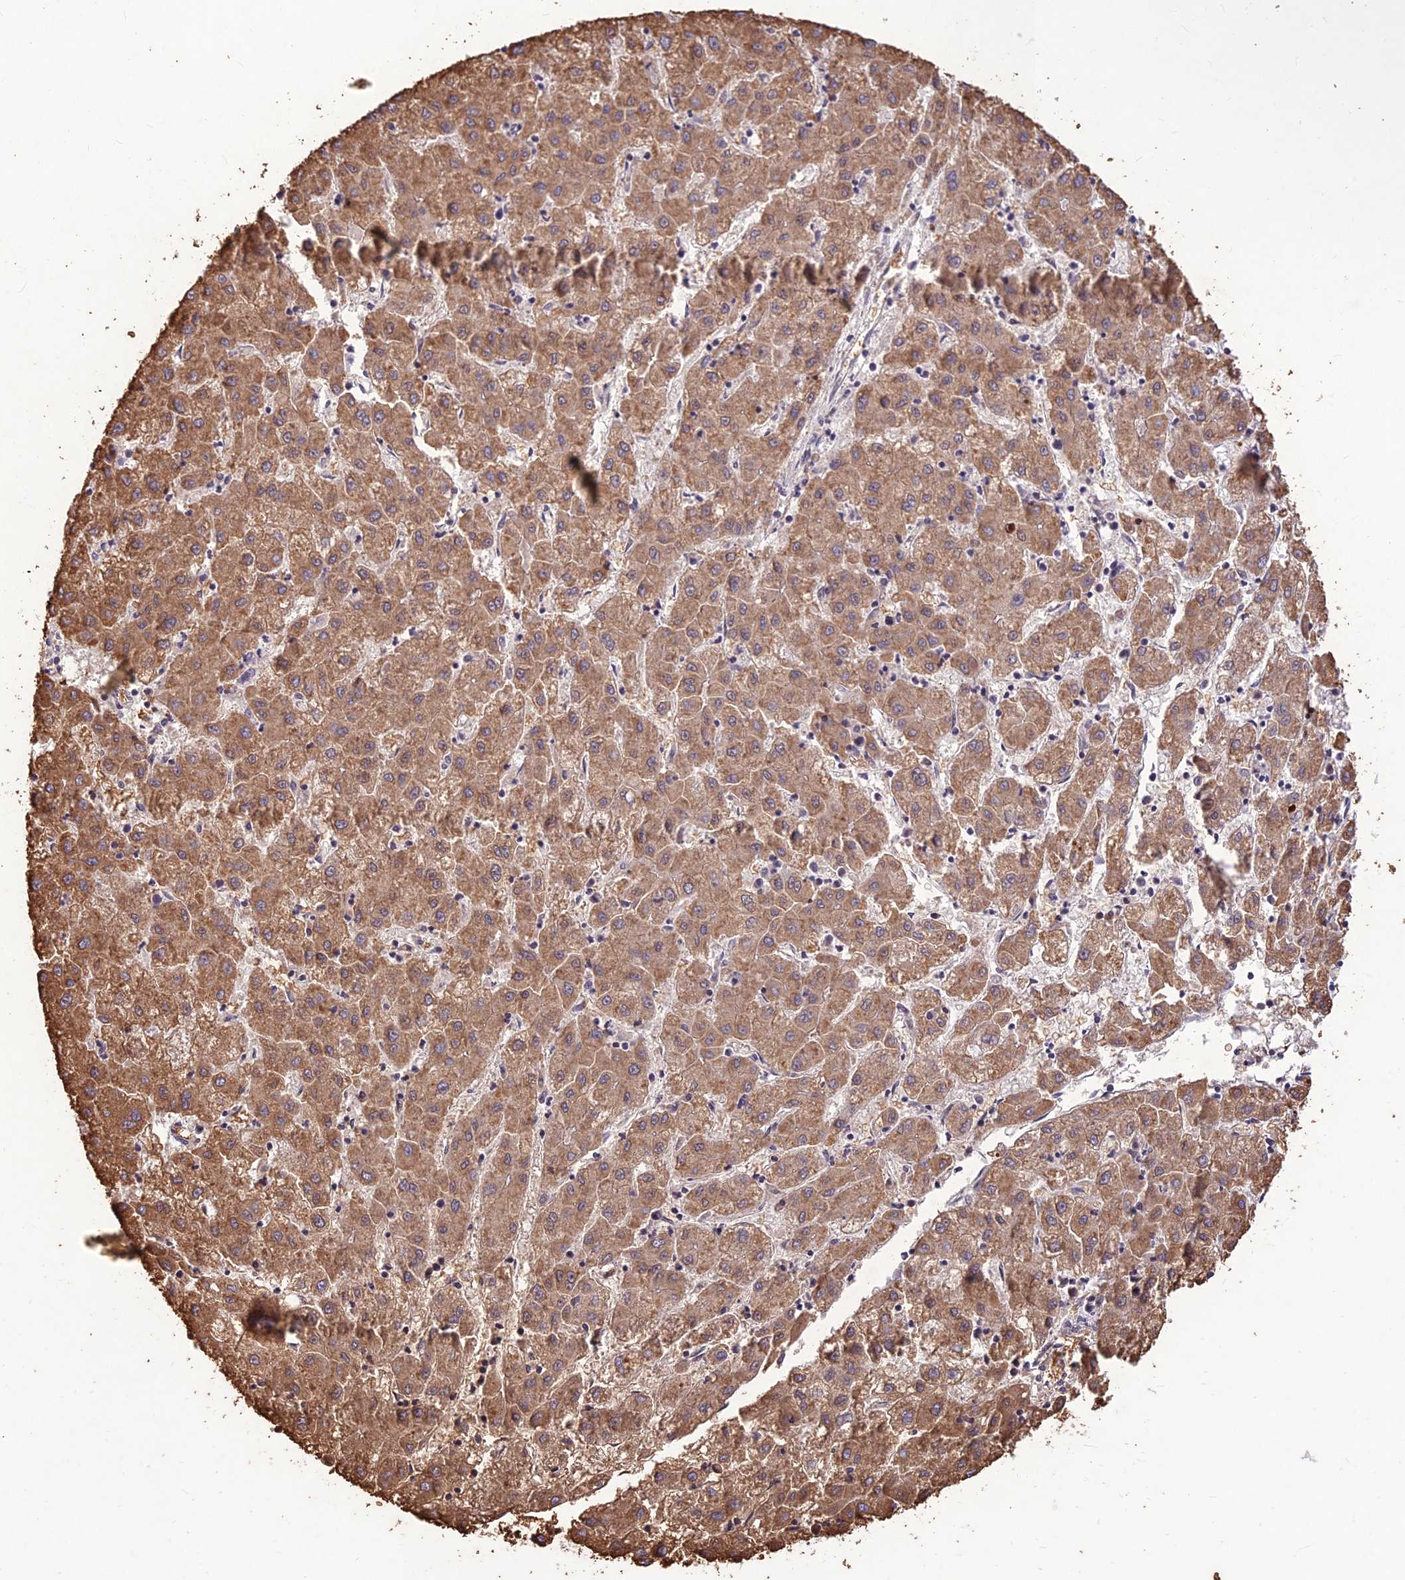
{"staining": {"intensity": "moderate", "quantity": ">75%", "location": "cytoplasmic/membranous"}, "tissue": "liver cancer", "cell_type": "Tumor cells", "image_type": "cancer", "snomed": [{"axis": "morphology", "description": "Carcinoma, Hepatocellular, NOS"}, {"axis": "topography", "description": "Liver"}], "caption": "A histopathology image showing moderate cytoplasmic/membranous staining in approximately >75% of tumor cells in liver cancer, as visualized by brown immunohistochemical staining.", "gene": "PPP1R11", "patient": {"sex": "male", "age": 72}}